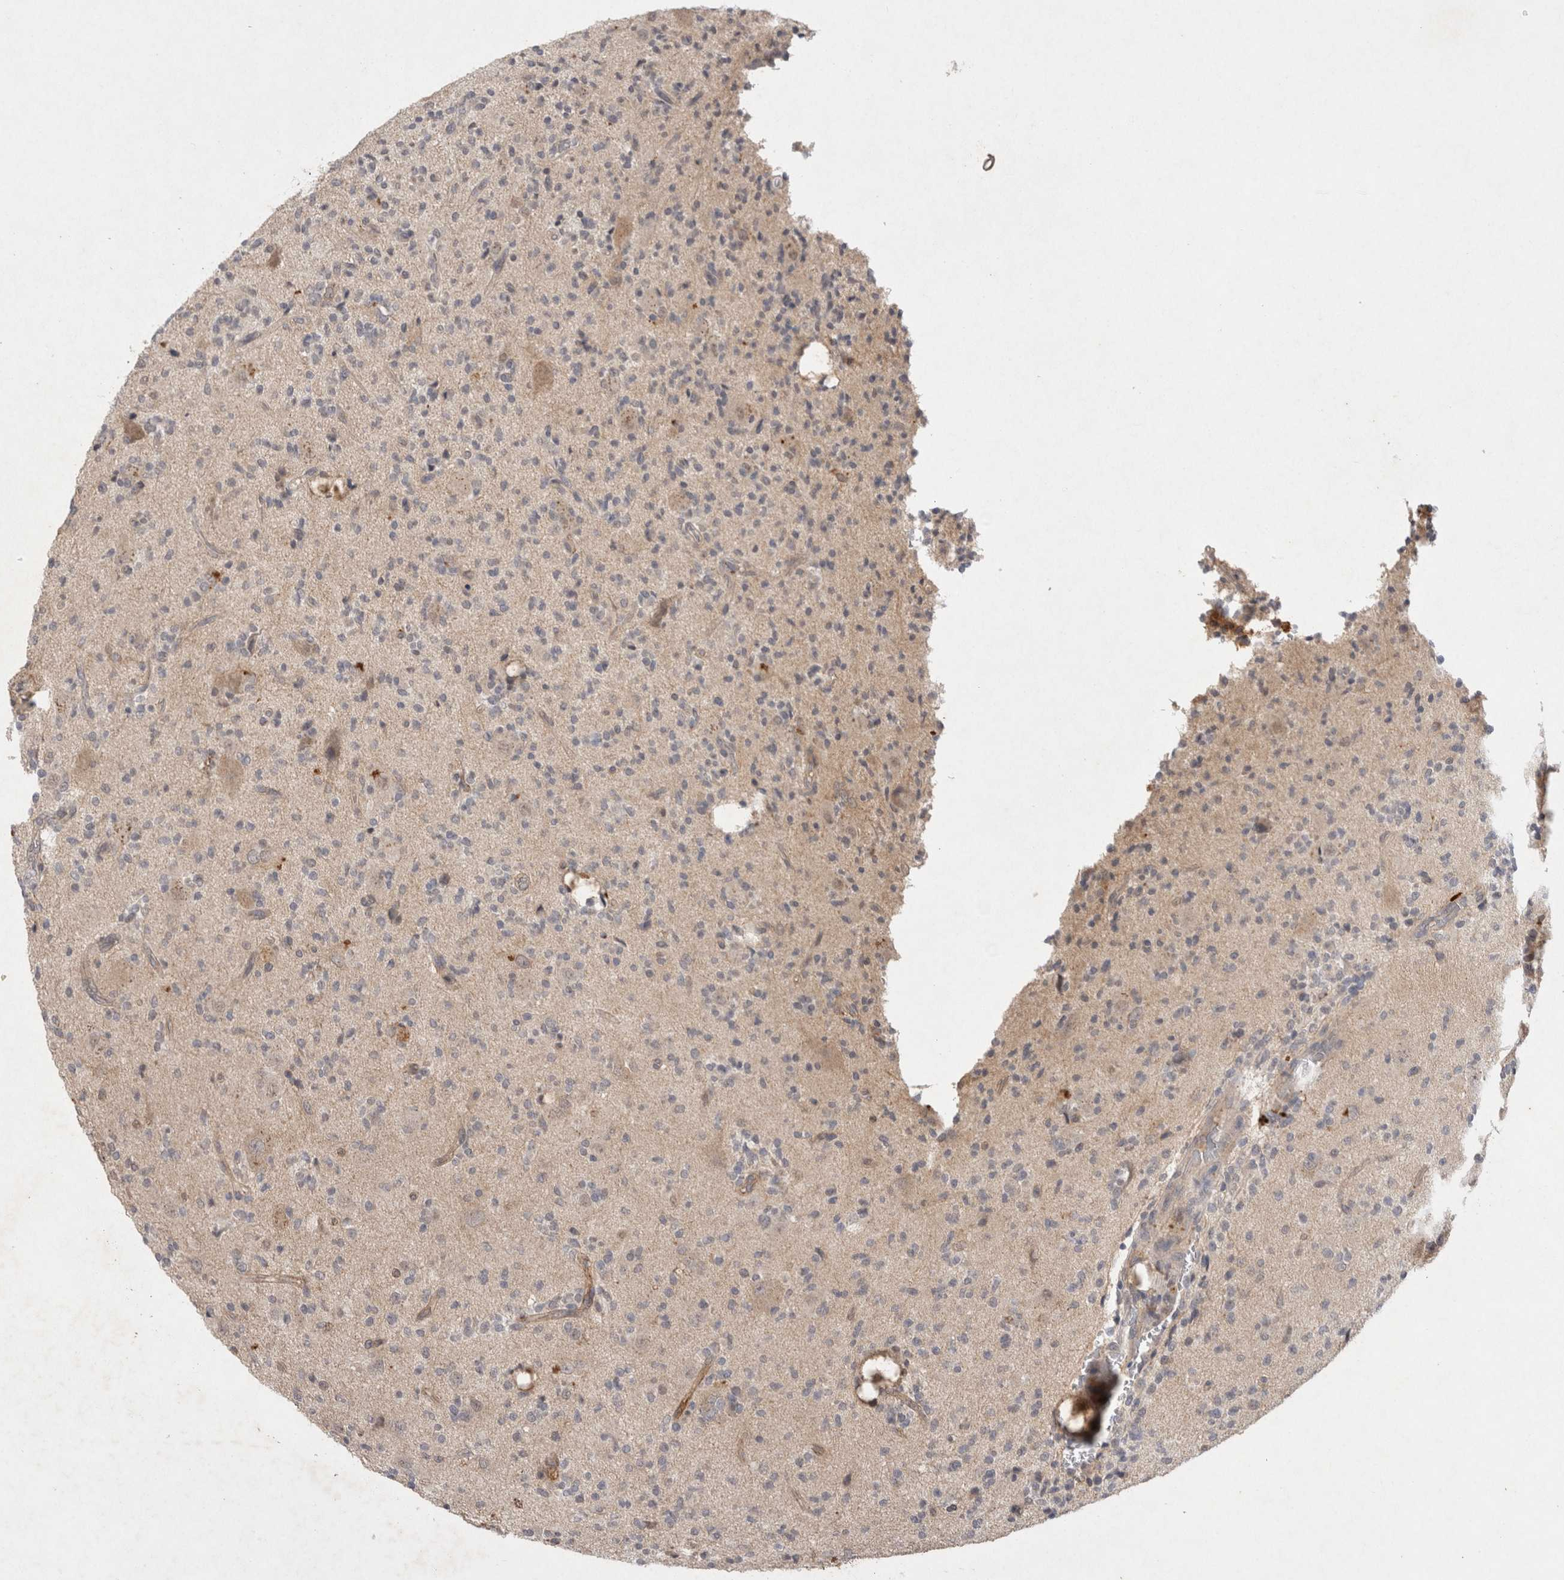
{"staining": {"intensity": "negative", "quantity": "none", "location": "none"}, "tissue": "glioma", "cell_type": "Tumor cells", "image_type": "cancer", "snomed": [{"axis": "morphology", "description": "Glioma, malignant, High grade"}, {"axis": "topography", "description": "Brain"}], "caption": "IHC photomicrograph of neoplastic tissue: human malignant glioma (high-grade) stained with DAB shows no significant protein expression in tumor cells. The staining is performed using DAB brown chromogen with nuclei counter-stained in using hematoxylin.", "gene": "RASSF3", "patient": {"sex": "male", "age": 34}}